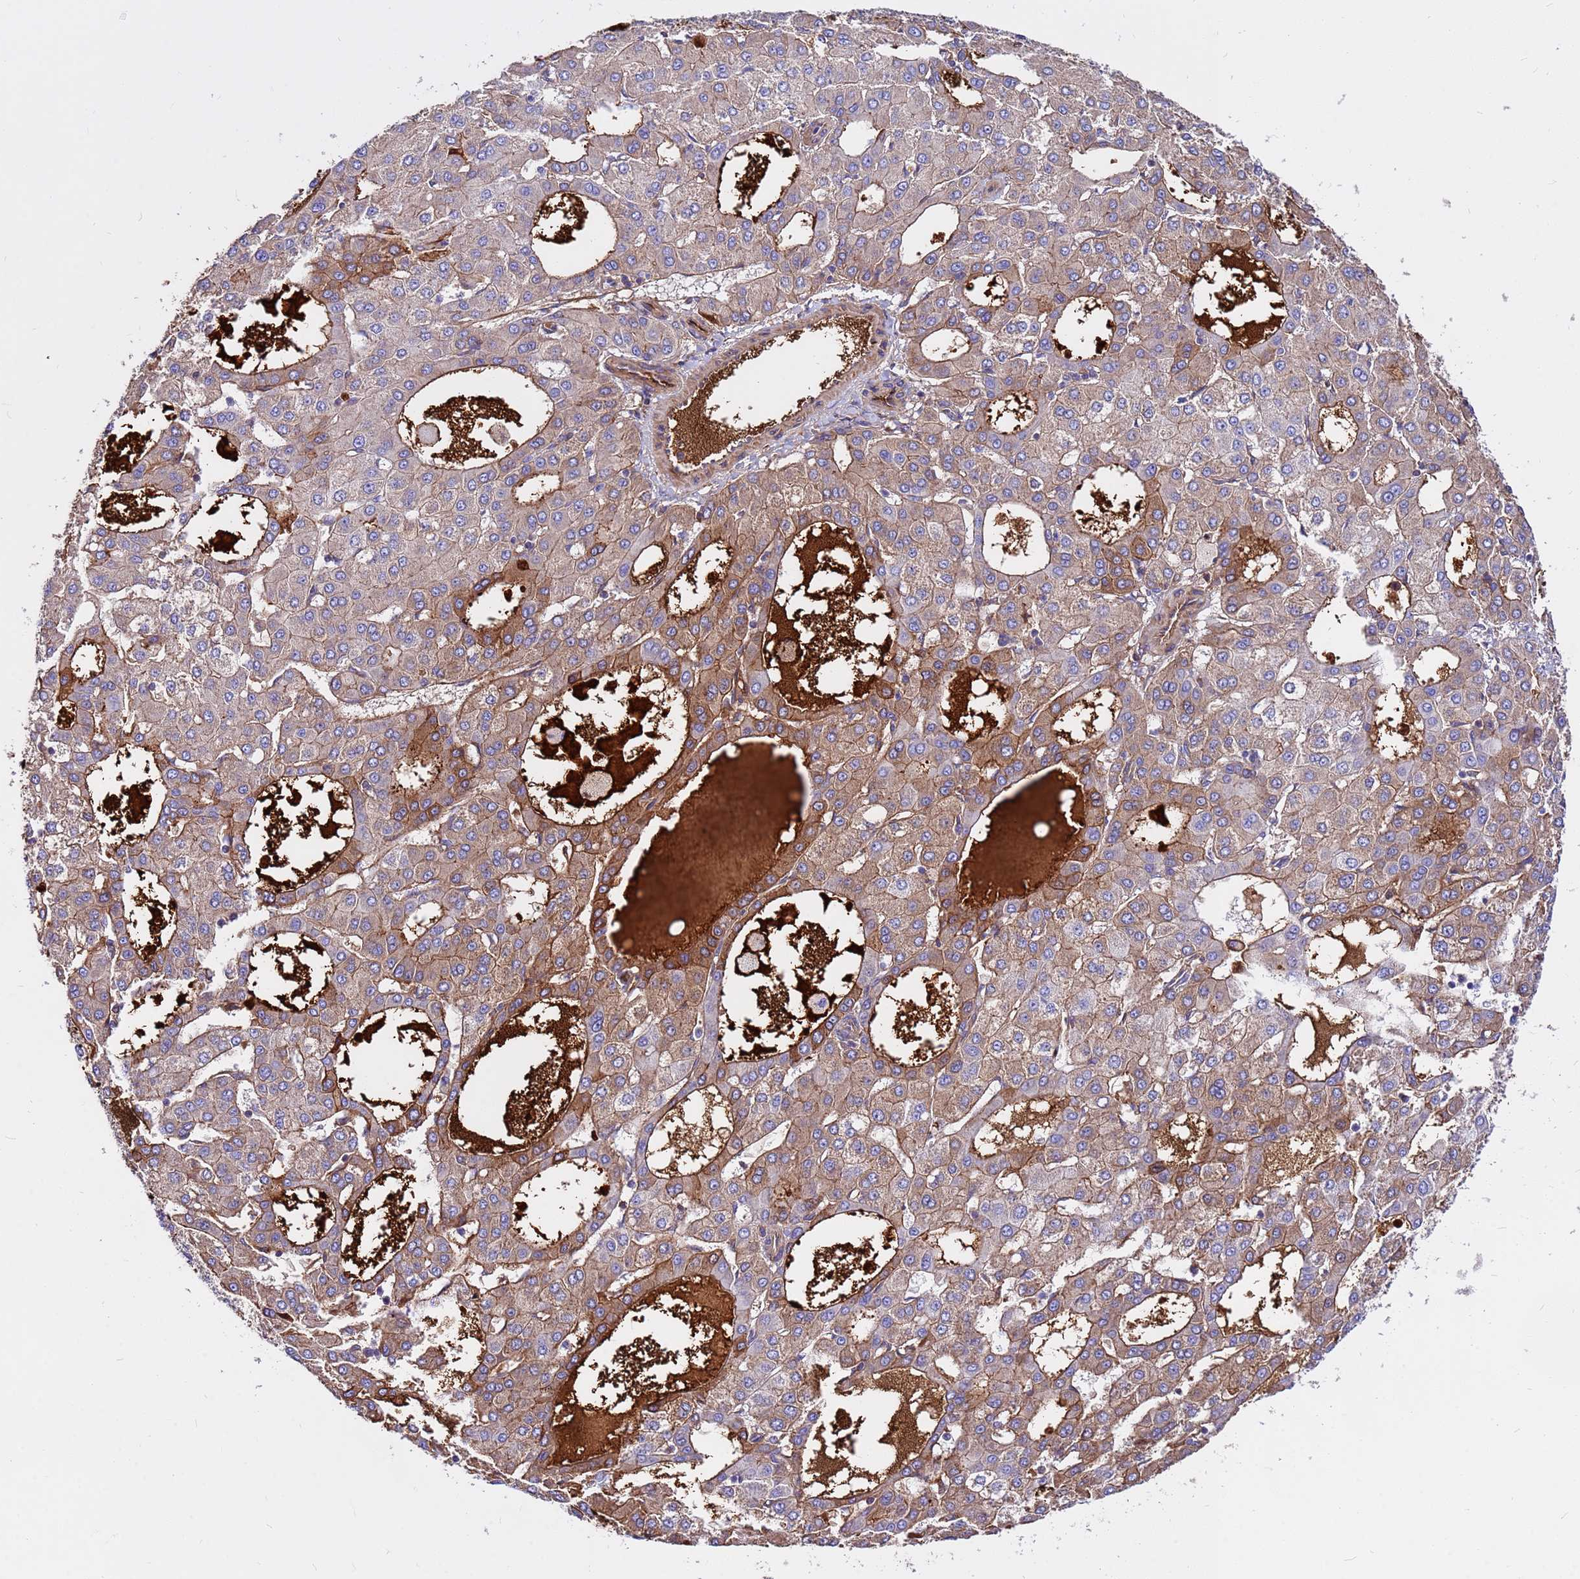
{"staining": {"intensity": "moderate", "quantity": "25%-75%", "location": "cytoplasmic/membranous"}, "tissue": "liver cancer", "cell_type": "Tumor cells", "image_type": "cancer", "snomed": [{"axis": "morphology", "description": "Carcinoma, Hepatocellular, NOS"}, {"axis": "topography", "description": "Liver"}], "caption": "Immunohistochemical staining of human liver cancer demonstrates moderate cytoplasmic/membranous protein staining in about 25%-75% of tumor cells. The staining was performed using DAB to visualize the protein expression in brown, while the nuclei were stained in blue with hematoxylin (Magnification: 20x).", "gene": "CRHBP", "patient": {"sex": "male", "age": 47}}